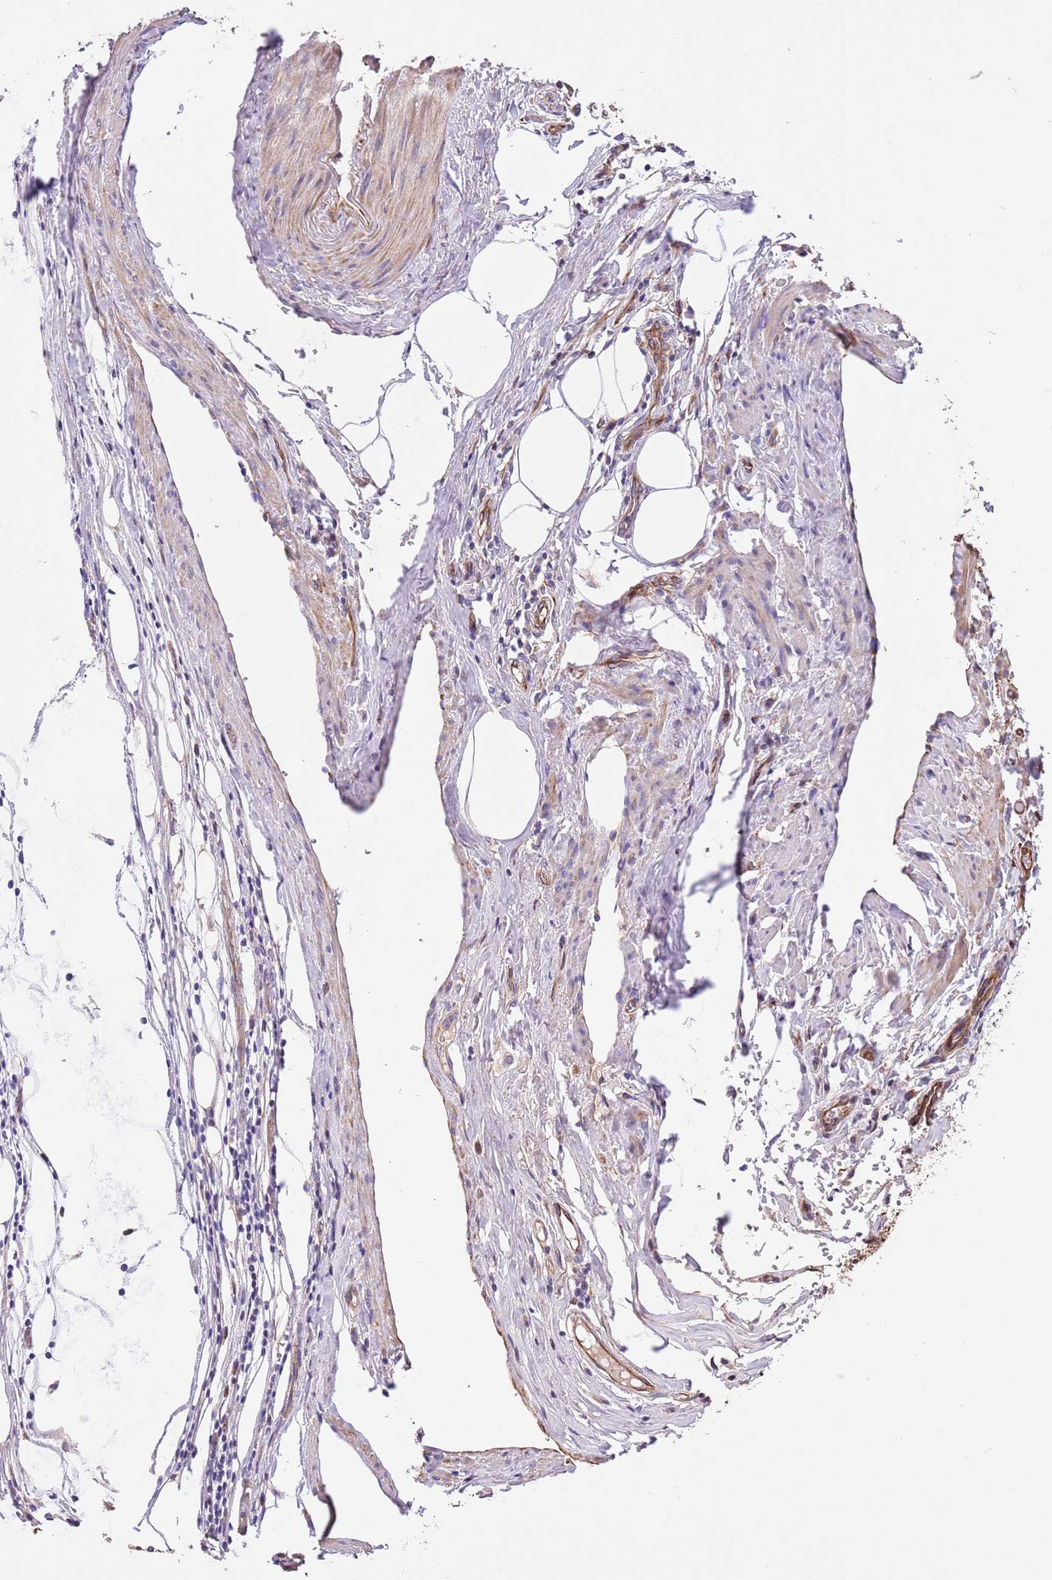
{"staining": {"intensity": "negative", "quantity": "none", "location": "none"}, "tissue": "urothelial cancer", "cell_type": "Tumor cells", "image_type": "cancer", "snomed": [{"axis": "morphology", "description": "Urothelial carcinoma, High grade"}, {"axis": "topography", "description": "Urinary bladder"}], "caption": "IHC image of neoplastic tissue: human urothelial cancer stained with DAB exhibits no significant protein expression in tumor cells.", "gene": "FAM89B", "patient": {"sex": "male", "age": 64}}